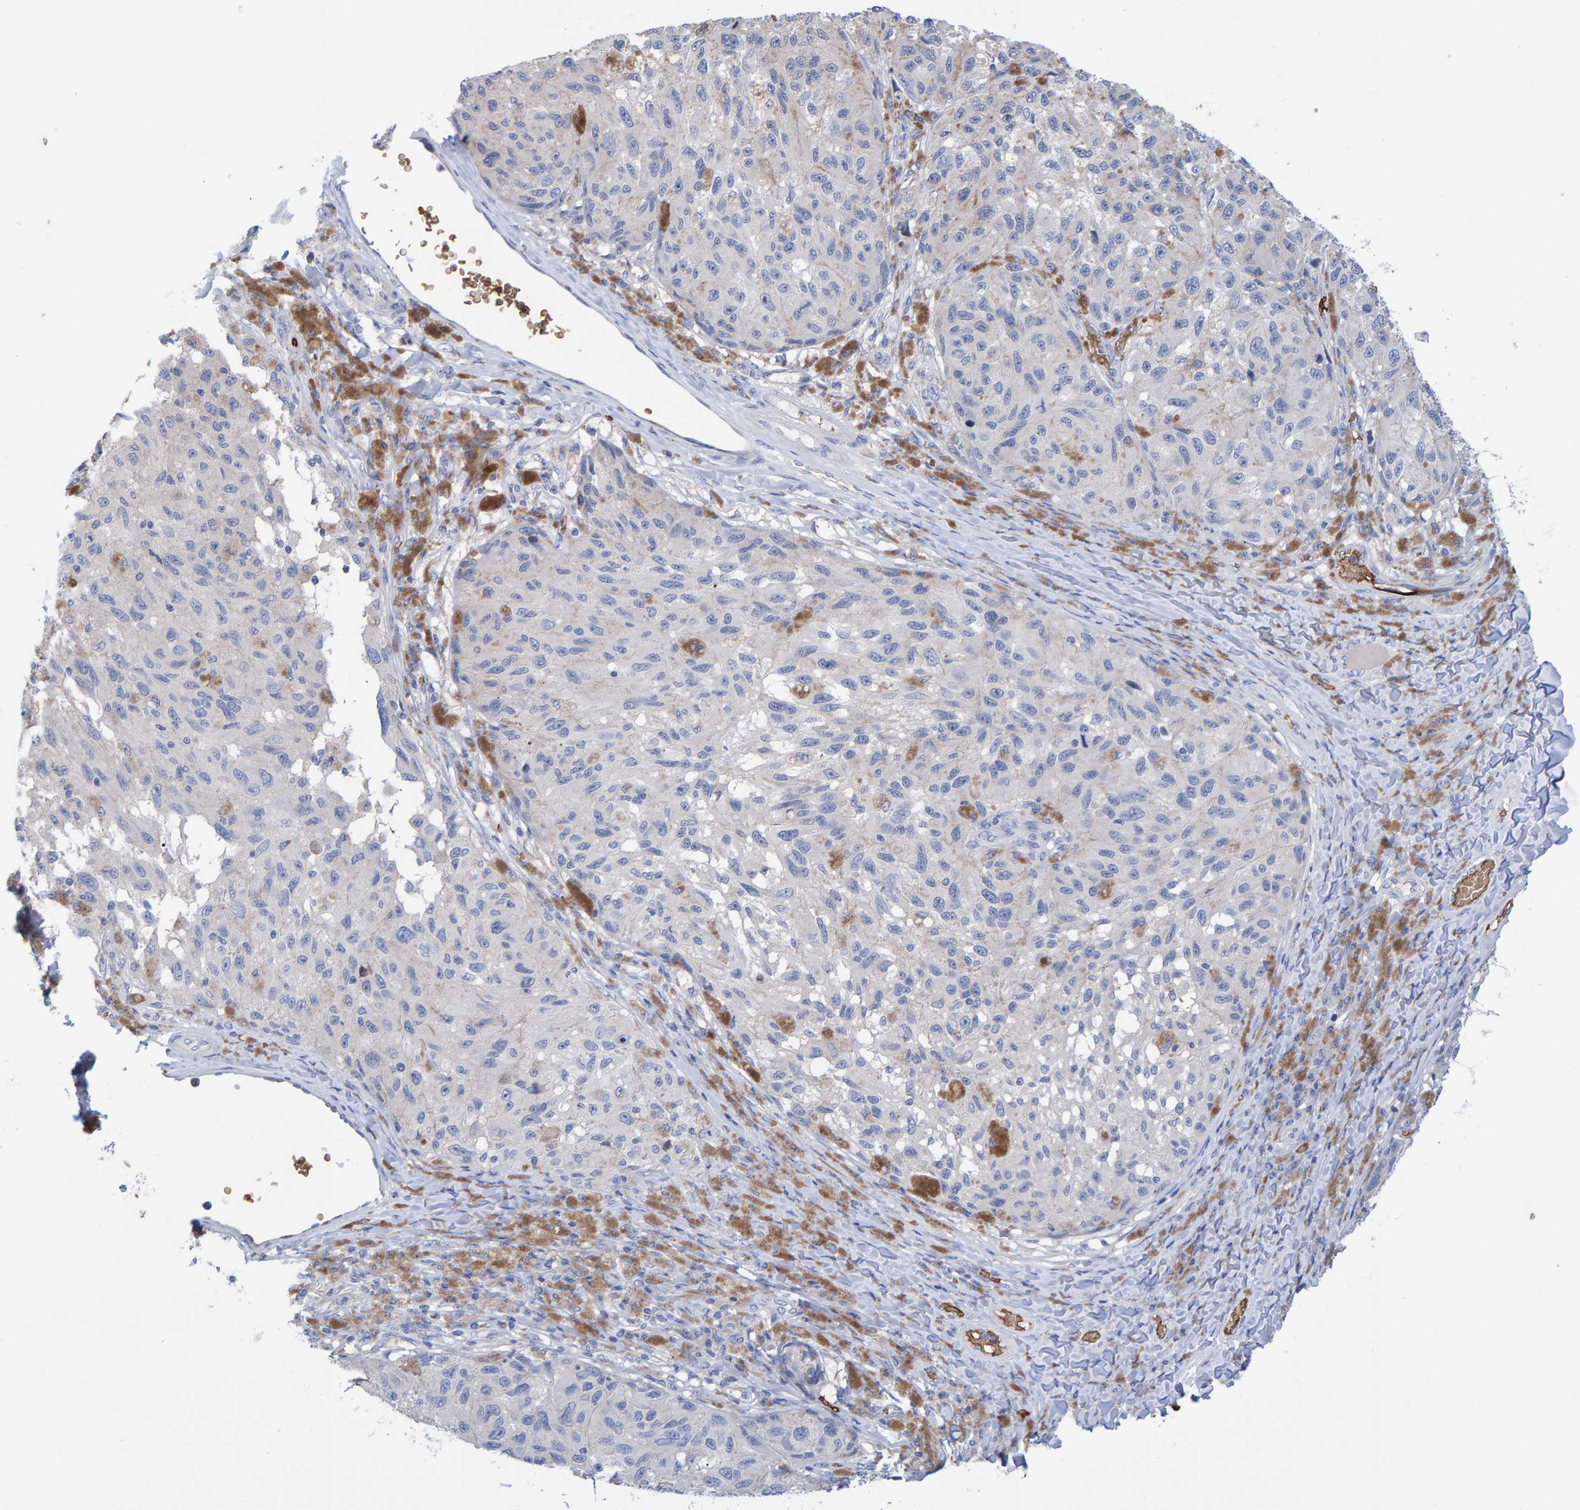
{"staining": {"intensity": "negative", "quantity": "none", "location": "none"}, "tissue": "melanoma", "cell_type": "Tumor cells", "image_type": "cancer", "snomed": [{"axis": "morphology", "description": "Malignant melanoma, NOS"}, {"axis": "topography", "description": "Skin"}], "caption": "A histopathology image of malignant melanoma stained for a protein displays no brown staining in tumor cells. Nuclei are stained in blue.", "gene": "VPS9D1", "patient": {"sex": "female", "age": 73}}